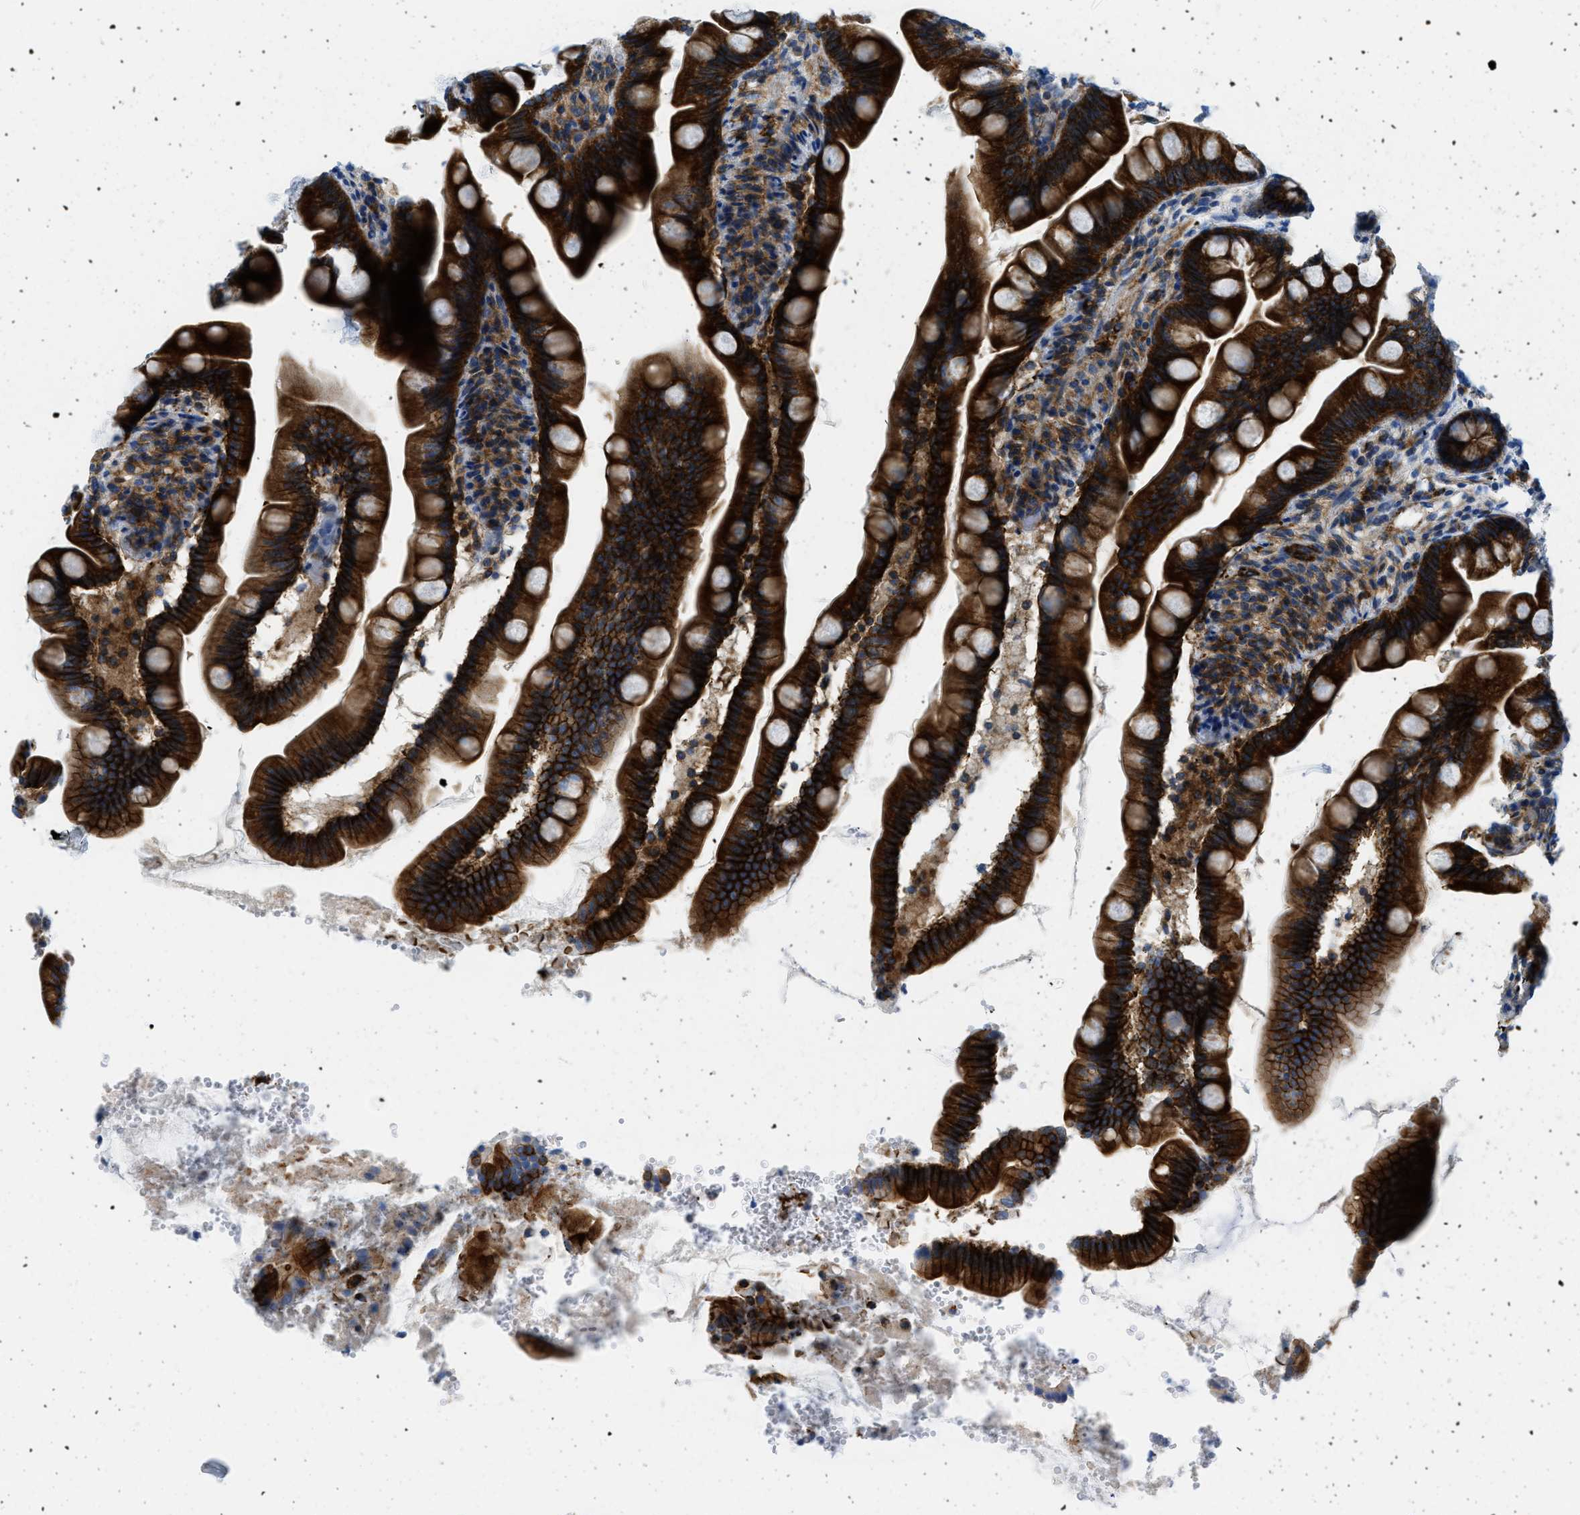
{"staining": {"intensity": "strong", "quantity": ">75%", "location": "cytoplasmic/membranous"}, "tissue": "small intestine", "cell_type": "Glandular cells", "image_type": "normal", "snomed": [{"axis": "morphology", "description": "Normal tissue, NOS"}, {"axis": "topography", "description": "Small intestine"}], "caption": "An image of human small intestine stained for a protein reveals strong cytoplasmic/membranous brown staining in glandular cells. Nuclei are stained in blue.", "gene": "CUTA", "patient": {"sex": "female", "age": 56}}